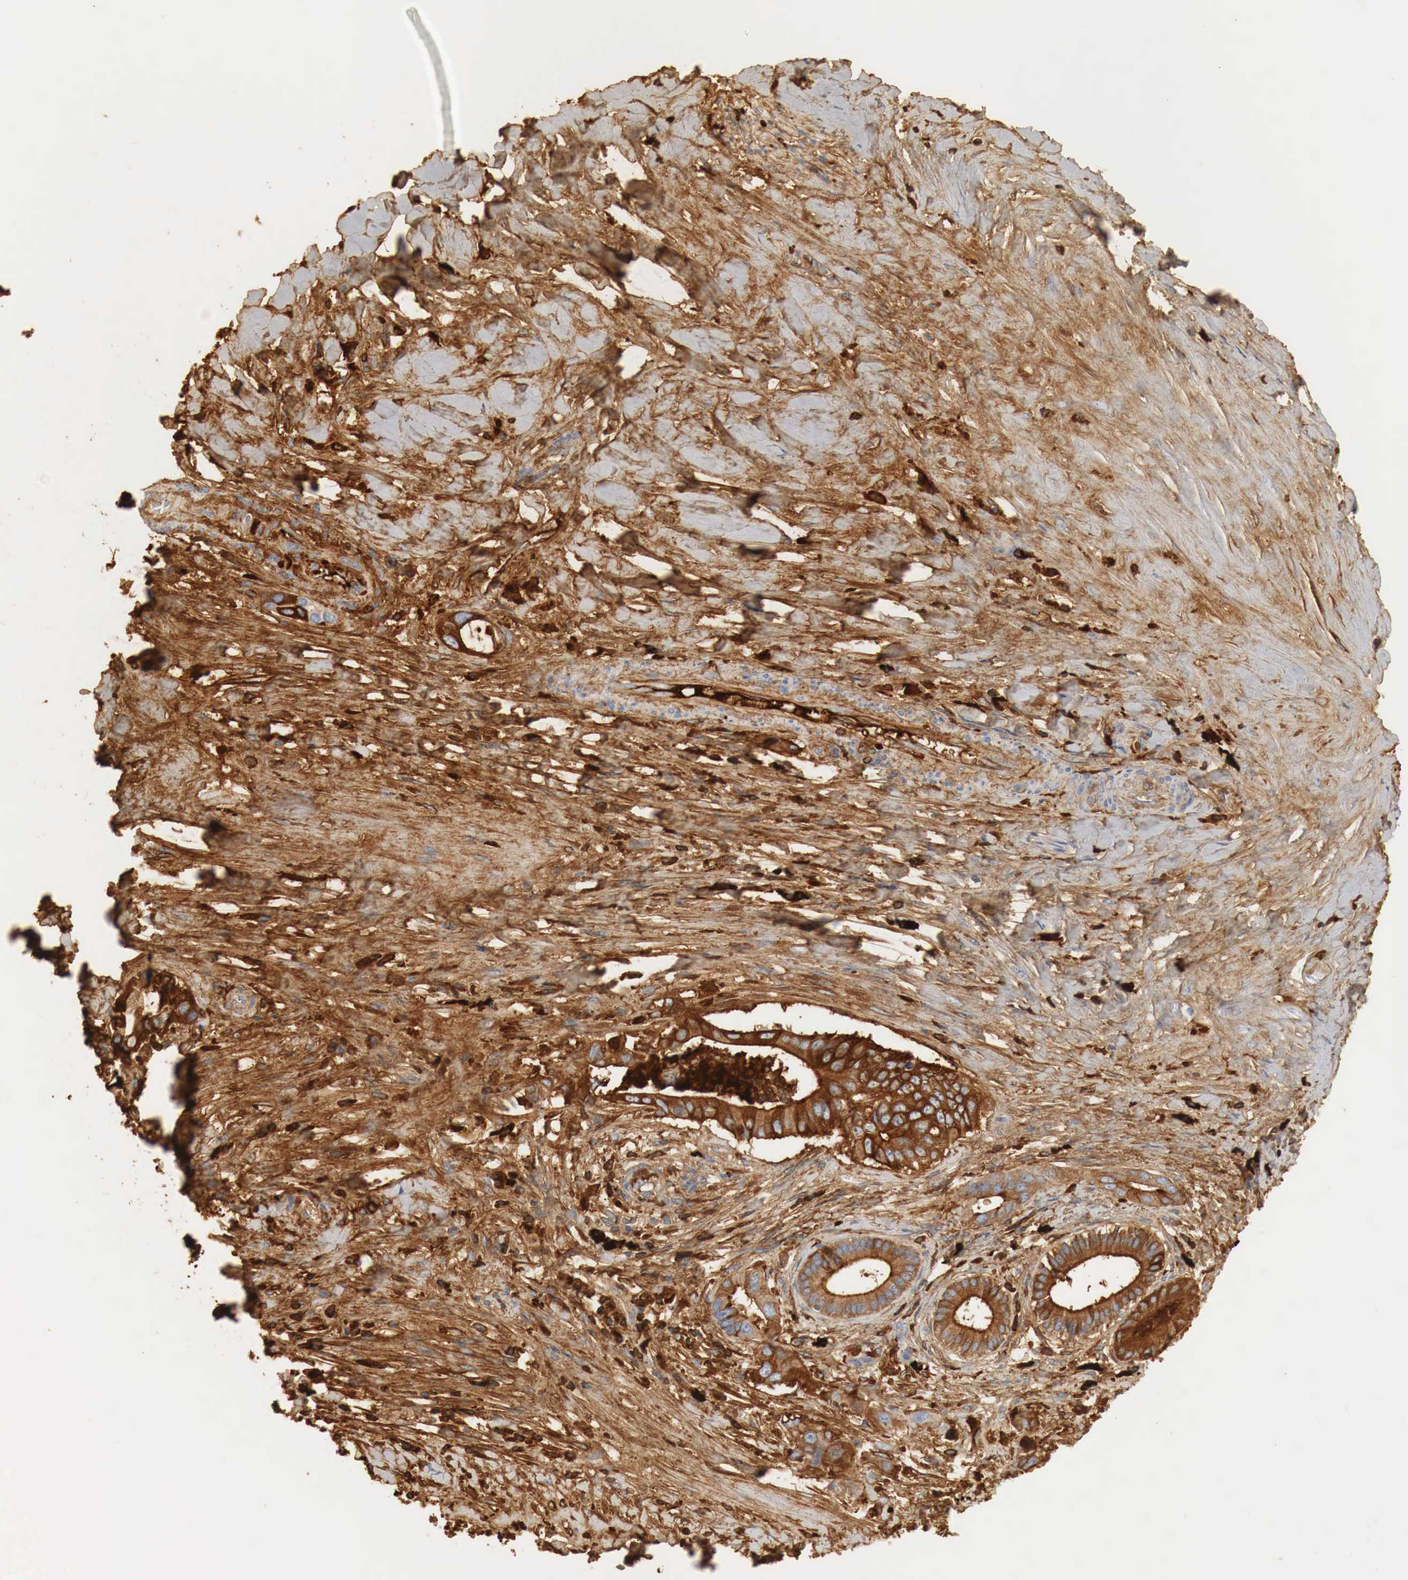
{"staining": {"intensity": "moderate", "quantity": "<25%", "location": "cytoplasmic/membranous"}, "tissue": "liver cancer", "cell_type": "Tumor cells", "image_type": "cancer", "snomed": [{"axis": "morphology", "description": "Cholangiocarcinoma"}, {"axis": "topography", "description": "Liver"}], "caption": "Brown immunohistochemical staining in liver cancer demonstrates moderate cytoplasmic/membranous staining in approximately <25% of tumor cells.", "gene": "IGLC3", "patient": {"sex": "female", "age": 65}}